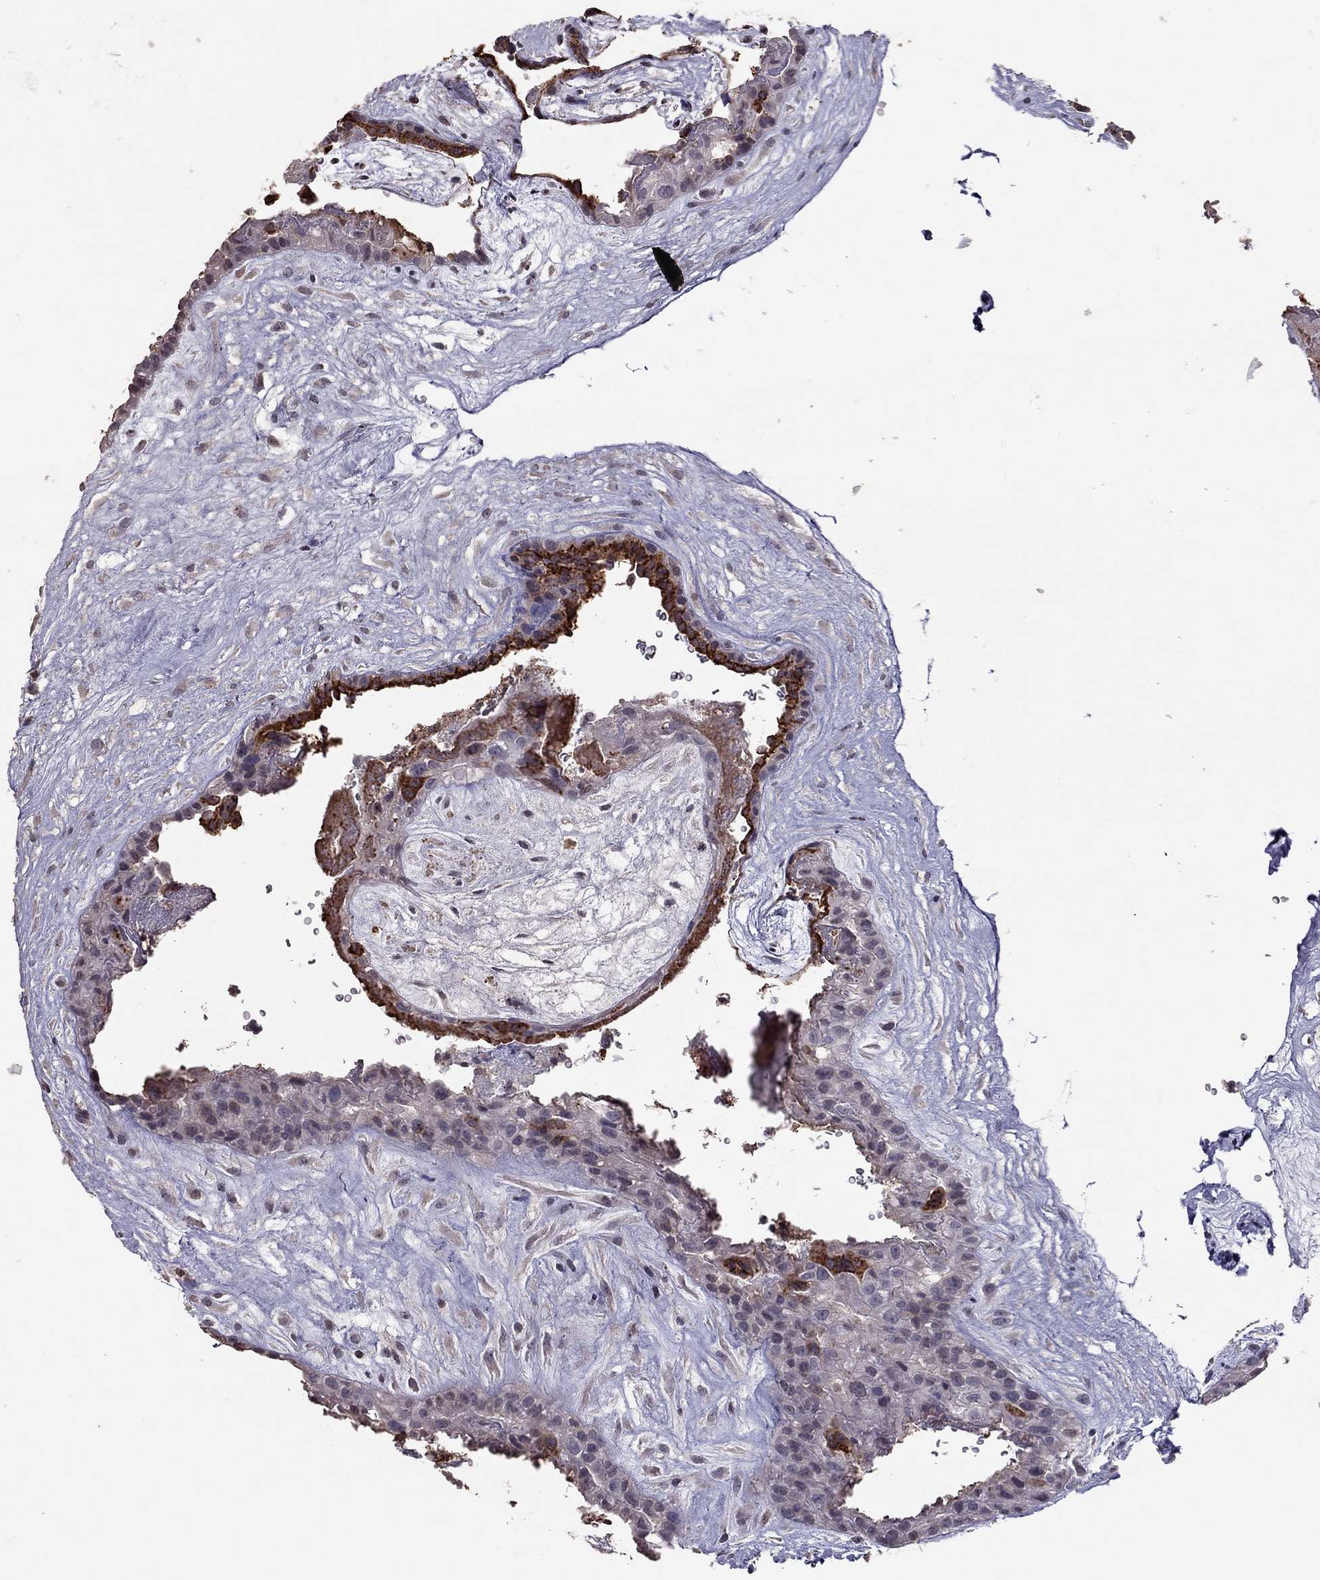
{"staining": {"intensity": "negative", "quantity": "none", "location": "none"}, "tissue": "placenta", "cell_type": "Decidual cells", "image_type": "normal", "snomed": [{"axis": "morphology", "description": "Normal tissue, NOS"}, {"axis": "topography", "description": "Placenta"}], "caption": "DAB immunohistochemical staining of benign placenta displays no significant staining in decidual cells. Nuclei are stained in blue.", "gene": "TSHB", "patient": {"sex": "female", "age": 19}}